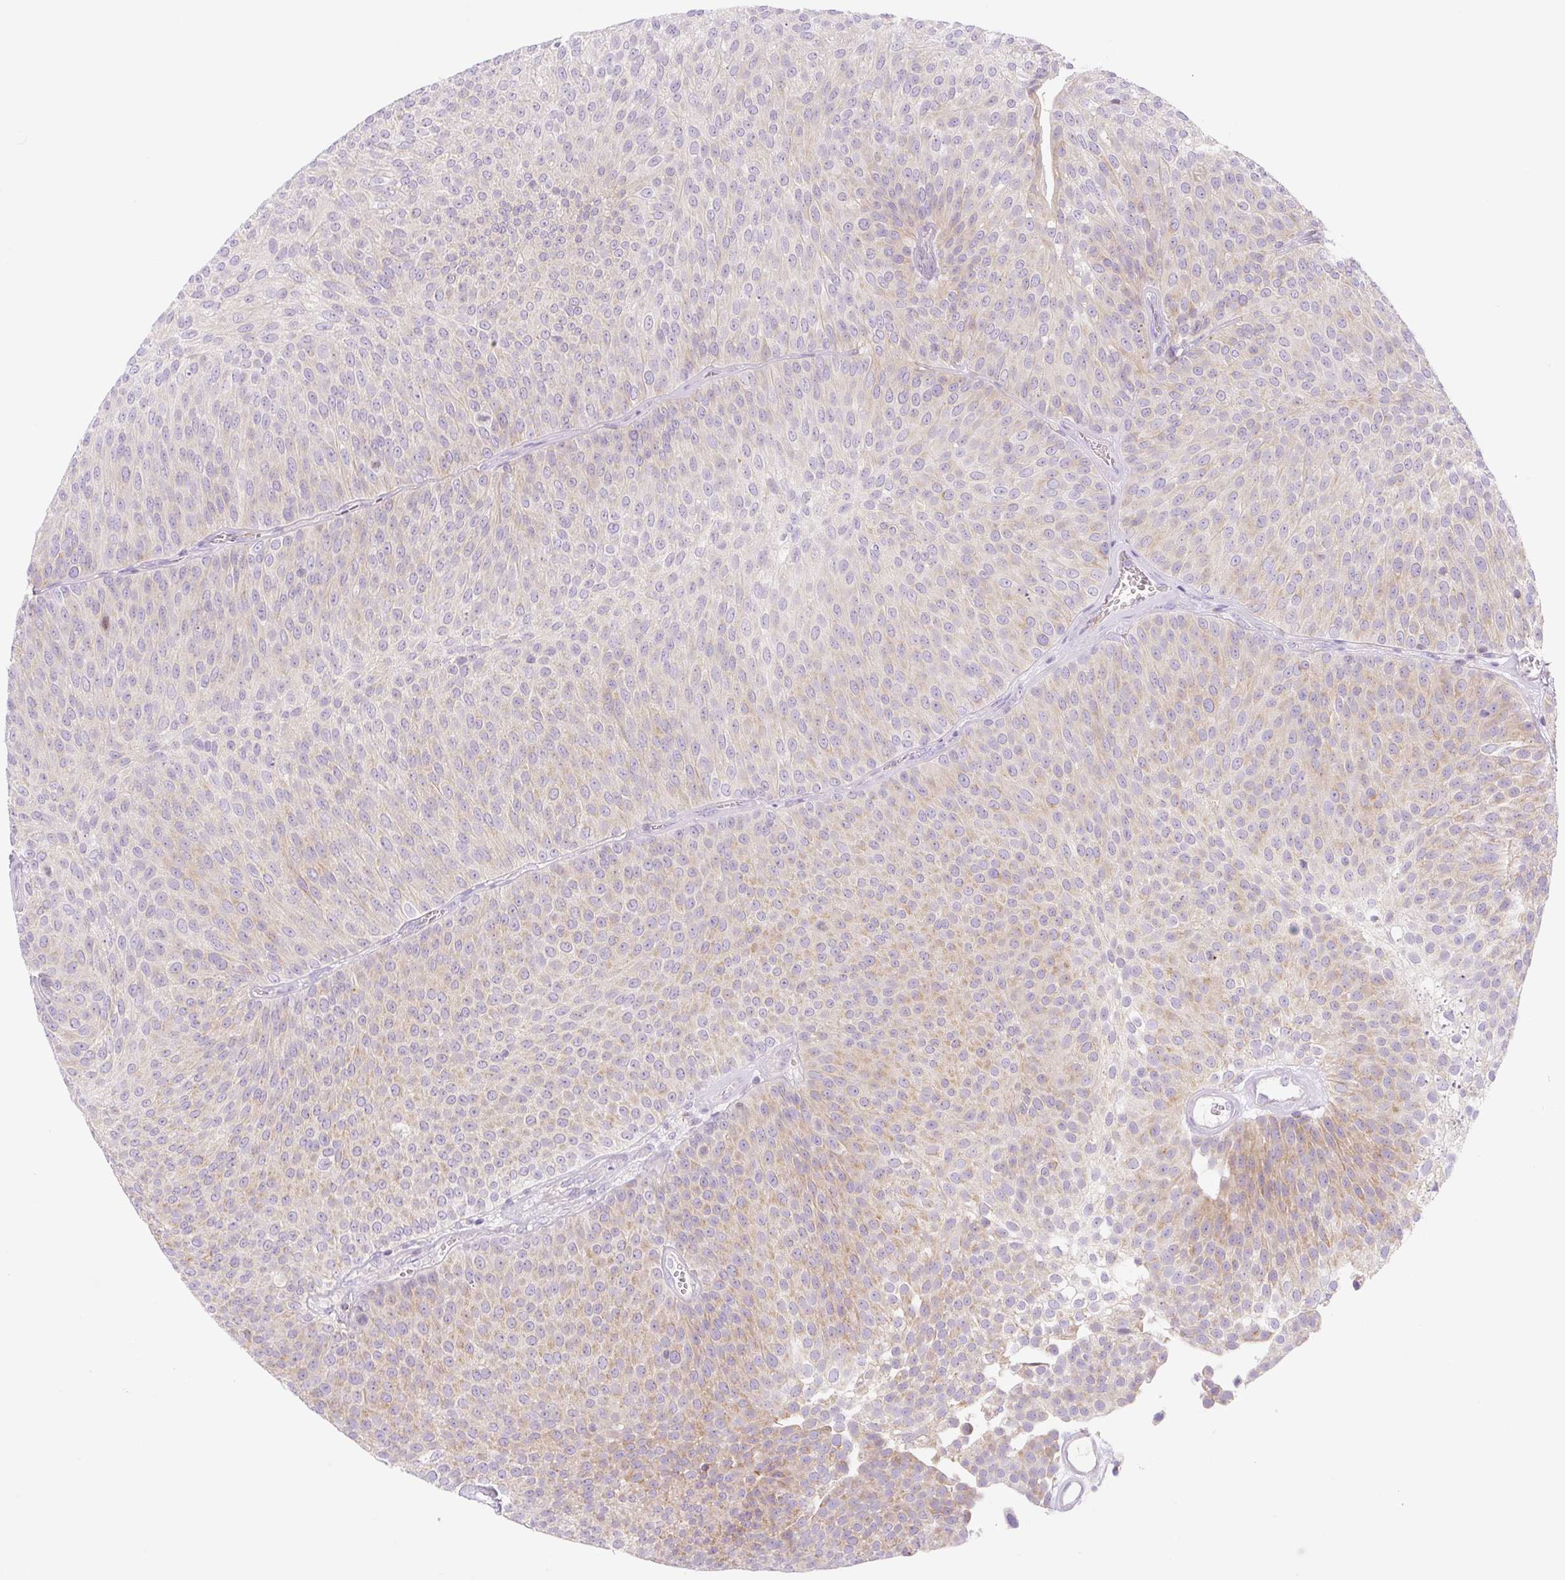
{"staining": {"intensity": "moderate", "quantity": "25%-75%", "location": "cytoplasmic/membranous"}, "tissue": "urothelial cancer", "cell_type": "Tumor cells", "image_type": "cancer", "snomed": [{"axis": "morphology", "description": "Urothelial carcinoma, Low grade"}, {"axis": "topography", "description": "Urinary bladder"}], "caption": "Immunohistochemical staining of urothelial carcinoma (low-grade) shows medium levels of moderate cytoplasmic/membranous protein staining in about 25%-75% of tumor cells.", "gene": "FOCAD", "patient": {"sex": "female", "age": 79}}